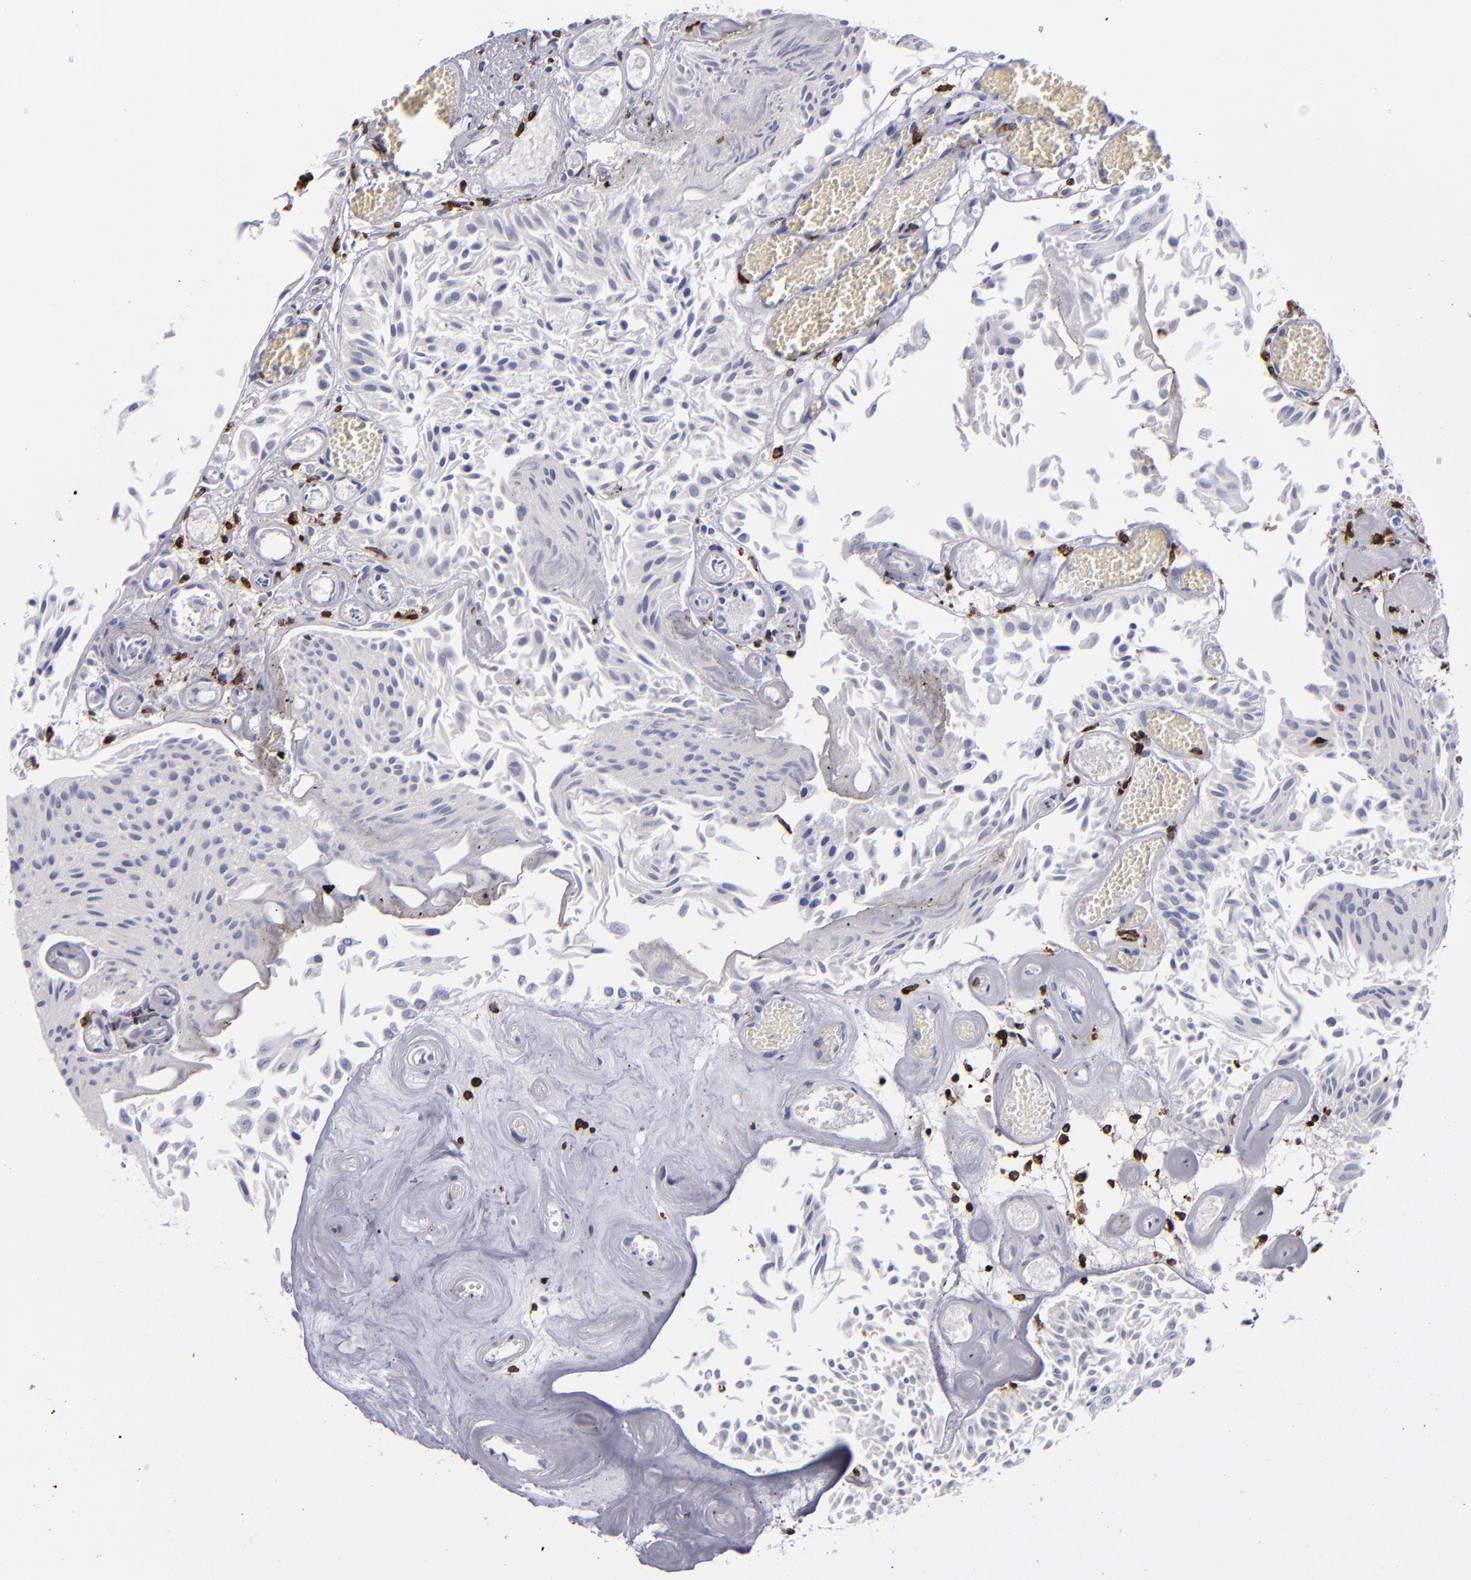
{"staining": {"intensity": "negative", "quantity": "none", "location": "none"}, "tissue": "urothelial cancer", "cell_type": "Tumor cells", "image_type": "cancer", "snomed": [{"axis": "morphology", "description": "Urothelial carcinoma, Low grade"}, {"axis": "topography", "description": "Urinary bladder"}], "caption": "Immunohistochemistry (IHC) histopathology image of urothelial cancer stained for a protein (brown), which exhibits no expression in tumor cells. (DAB (3,3'-diaminobenzidine) immunohistochemistry (IHC) visualized using brightfield microscopy, high magnification).", "gene": "CD2", "patient": {"sex": "male", "age": 86}}